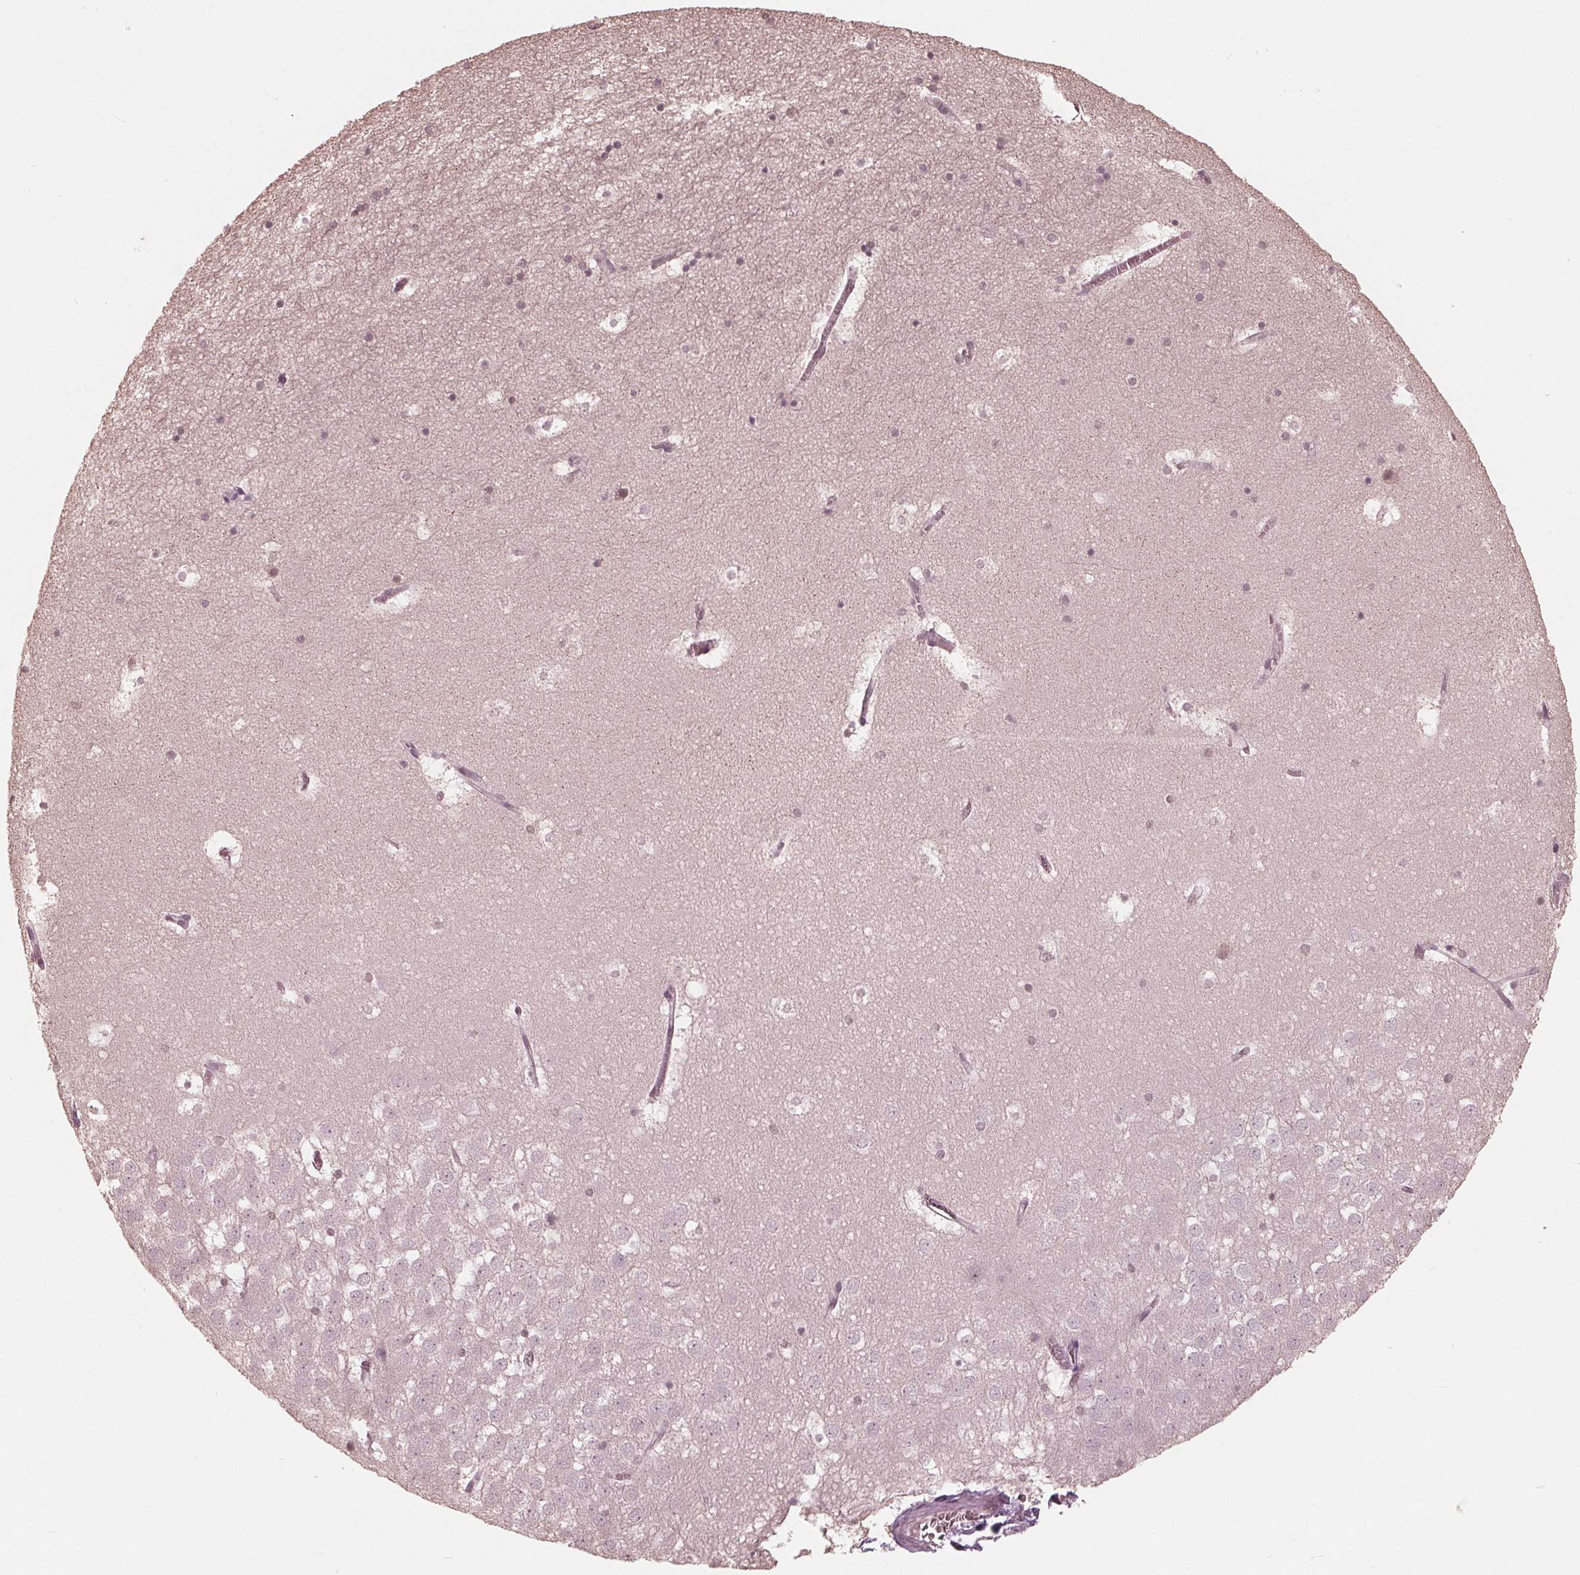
{"staining": {"intensity": "weak", "quantity": "<25%", "location": "nuclear"}, "tissue": "hippocampus", "cell_type": "Glial cells", "image_type": "normal", "snomed": [{"axis": "morphology", "description": "Normal tissue, NOS"}, {"axis": "topography", "description": "Hippocampus"}], "caption": "This is an IHC histopathology image of benign human hippocampus. There is no staining in glial cells.", "gene": "HIRIP3", "patient": {"sex": "male", "age": 45}}